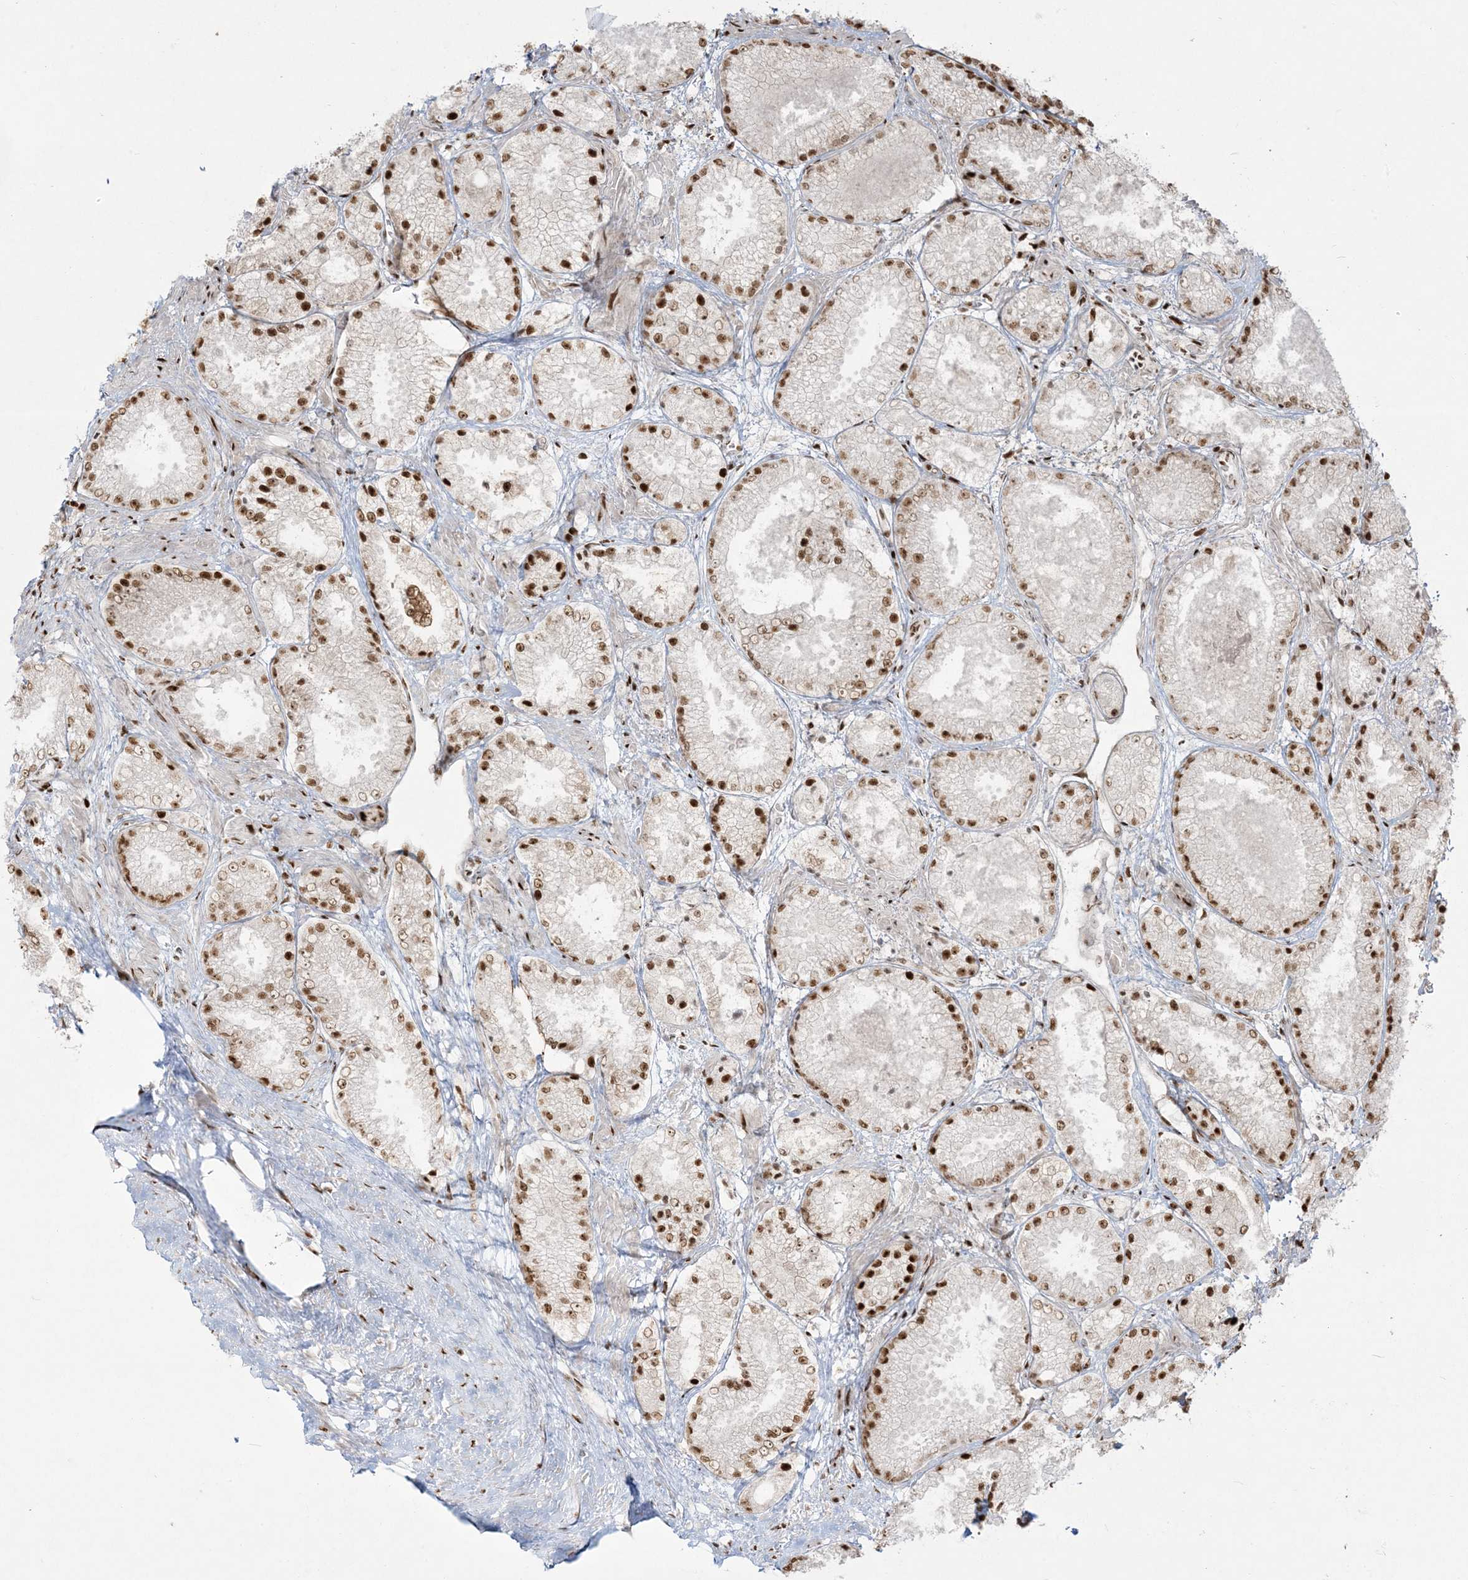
{"staining": {"intensity": "strong", "quantity": "25%-75%", "location": "nuclear"}, "tissue": "prostate cancer", "cell_type": "Tumor cells", "image_type": "cancer", "snomed": [{"axis": "morphology", "description": "Adenocarcinoma, High grade"}, {"axis": "topography", "description": "Prostate"}], "caption": "Brown immunohistochemical staining in human high-grade adenocarcinoma (prostate) demonstrates strong nuclear expression in about 25%-75% of tumor cells.", "gene": "RBM10", "patient": {"sex": "male", "age": 73}}